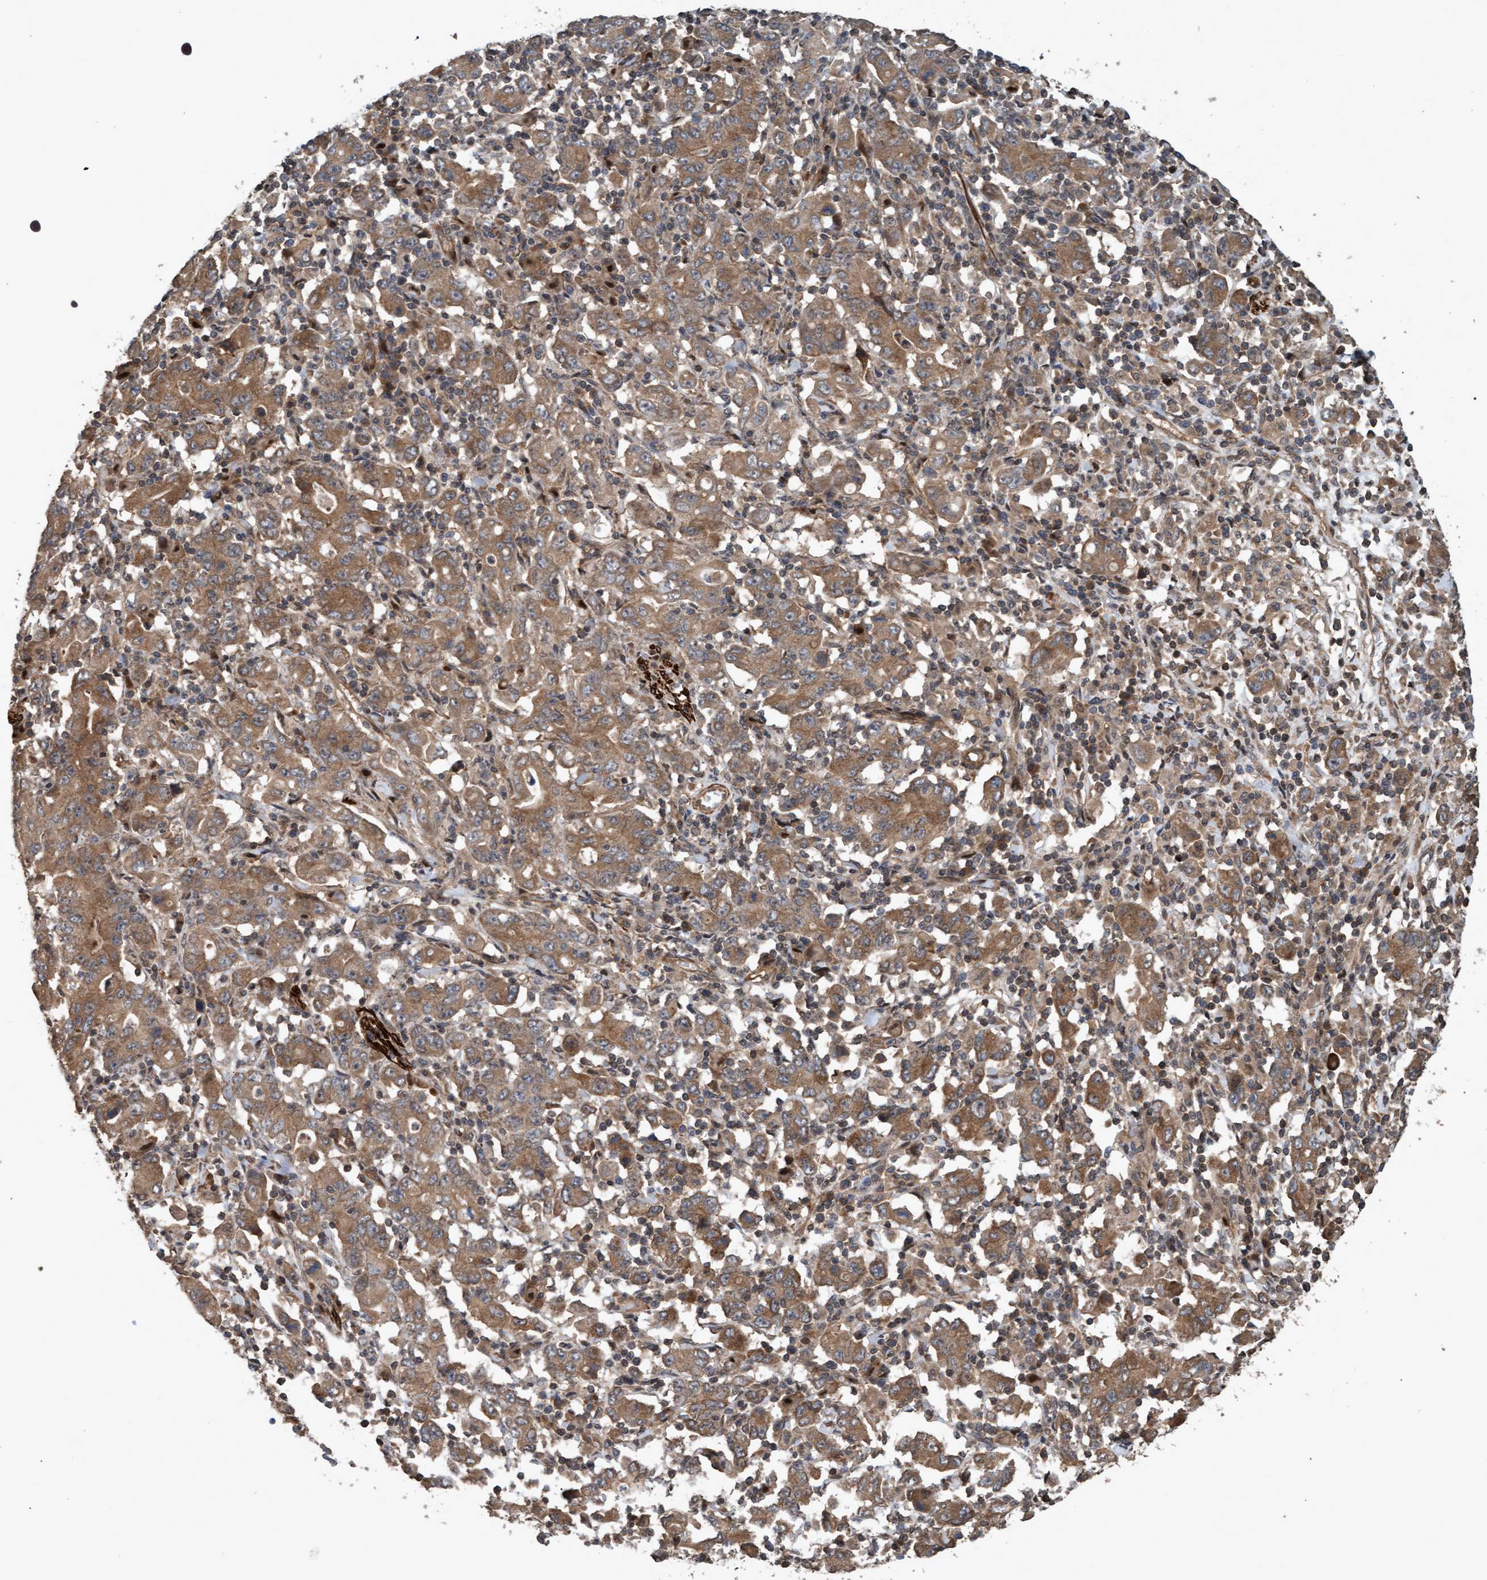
{"staining": {"intensity": "moderate", "quantity": ">75%", "location": "cytoplasmic/membranous"}, "tissue": "stomach cancer", "cell_type": "Tumor cells", "image_type": "cancer", "snomed": [{"axis": "morphology", "description": "Adenocarcinoma, NOS"}, {"axis": "topography", "description": "Stomach, upper"}], "caption": "Human stomach cancer (adenocarcinoma) stained with a brown dye exhibits moderate cytoplasmic/membranous positive staining in about >75% of tumor cells.", "gene": "GGT6", "patient": {"sex": "male", "age": 69}}